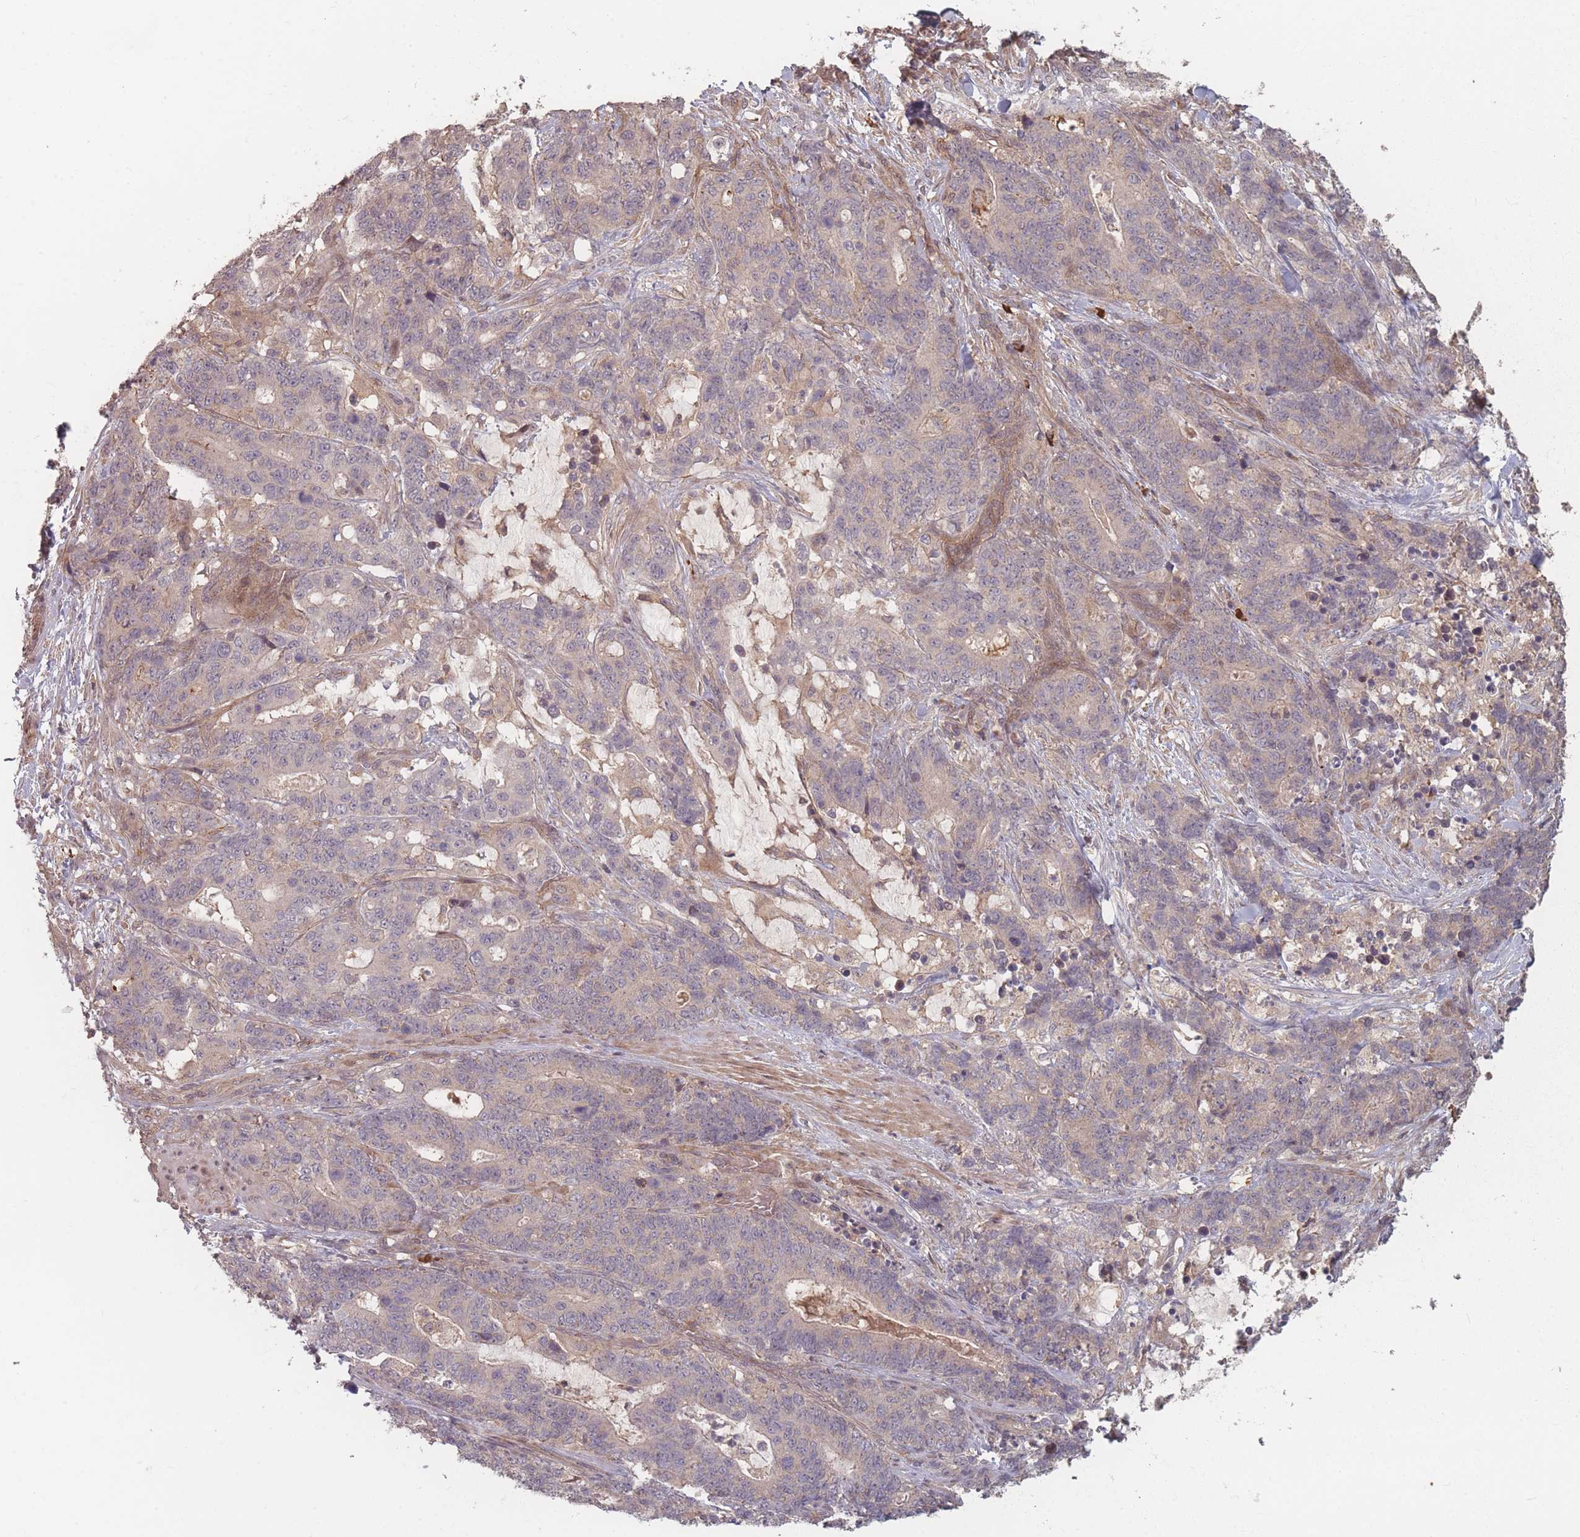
{"staining": {"intensity": "negative", "quantity": "none", "location": "none"}, "tissue": "stomach cancer", "cell_type": "Tumor cells", "image_type": "cancer", "snomed": [{"axis": "morphology", "description": "Normal tissue, NOS"}, {"axis": "morphology", "description": "Adenocarcinoma, NOS"}, {"axis": "topography", "description": "Stomach"}], "caption": "A high-resolution photomicrograph shows immunohistochemistry (IHC) staining of adenocarcinoma (stomach), which displays no significant positivity in tumor cells.", "gene": "HAGH", "patient": {"sex": "female", "age": 64}}